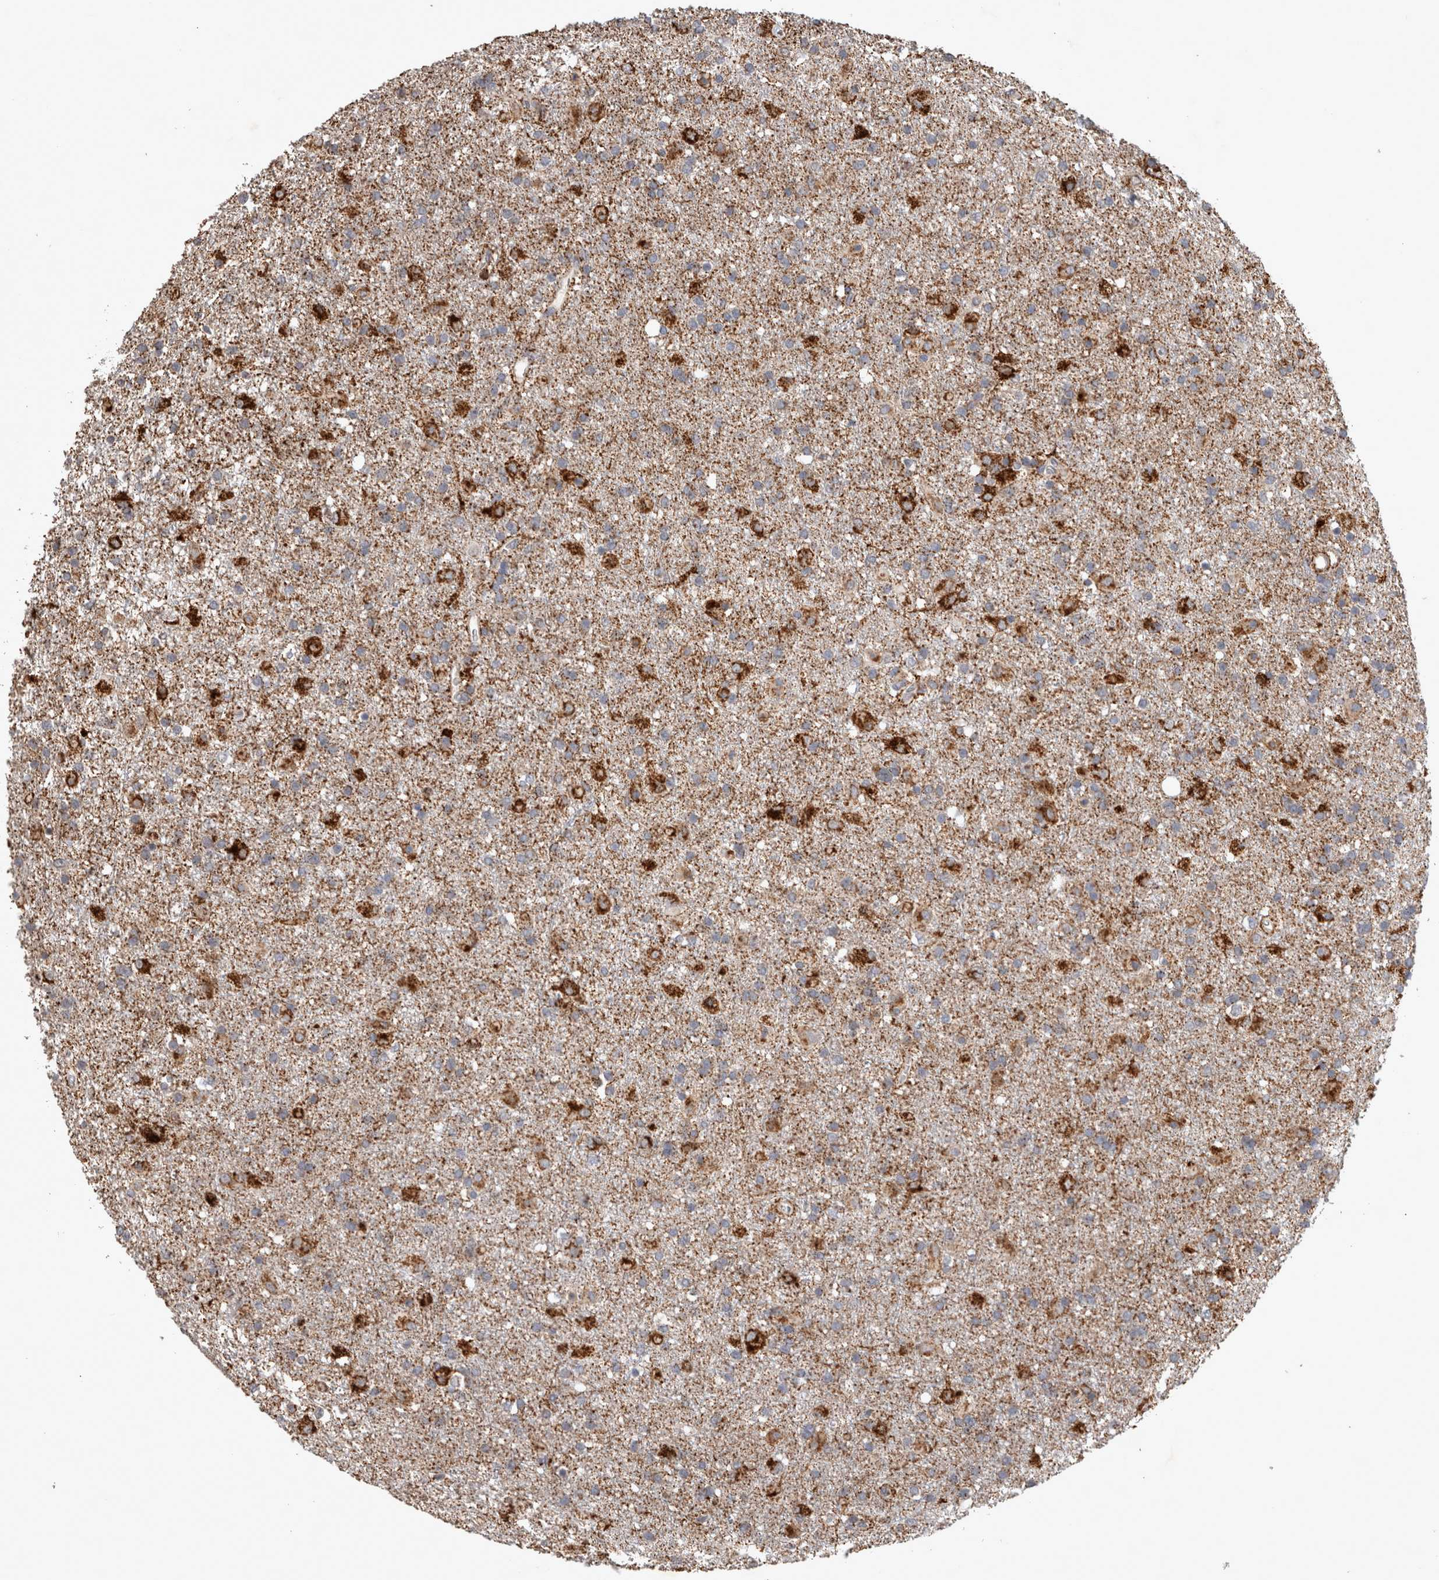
{"staining": {"intensity": "strong", "quantity": "<25%", "location": "cytoplasmic/membranous"}, "tissue": "glioma", "cell_type": "Tumor cells", "image_type": "cancer", "snomed": [{"axis": "morphology", "description": "Glioma, malignant, Low grade"}, {"axis": "topography", "description": "Brain"}], "caption": "The image reveals immunohistochemical staining of glioma. There is strong cytoplasmic/membranous expression is appreciated in about <25% of tumor cells. (Brightfield microscopy of DAB IHC at high magnification).", "gene": "SERAC1", "patient": {"sex": "male", "age": 65}}